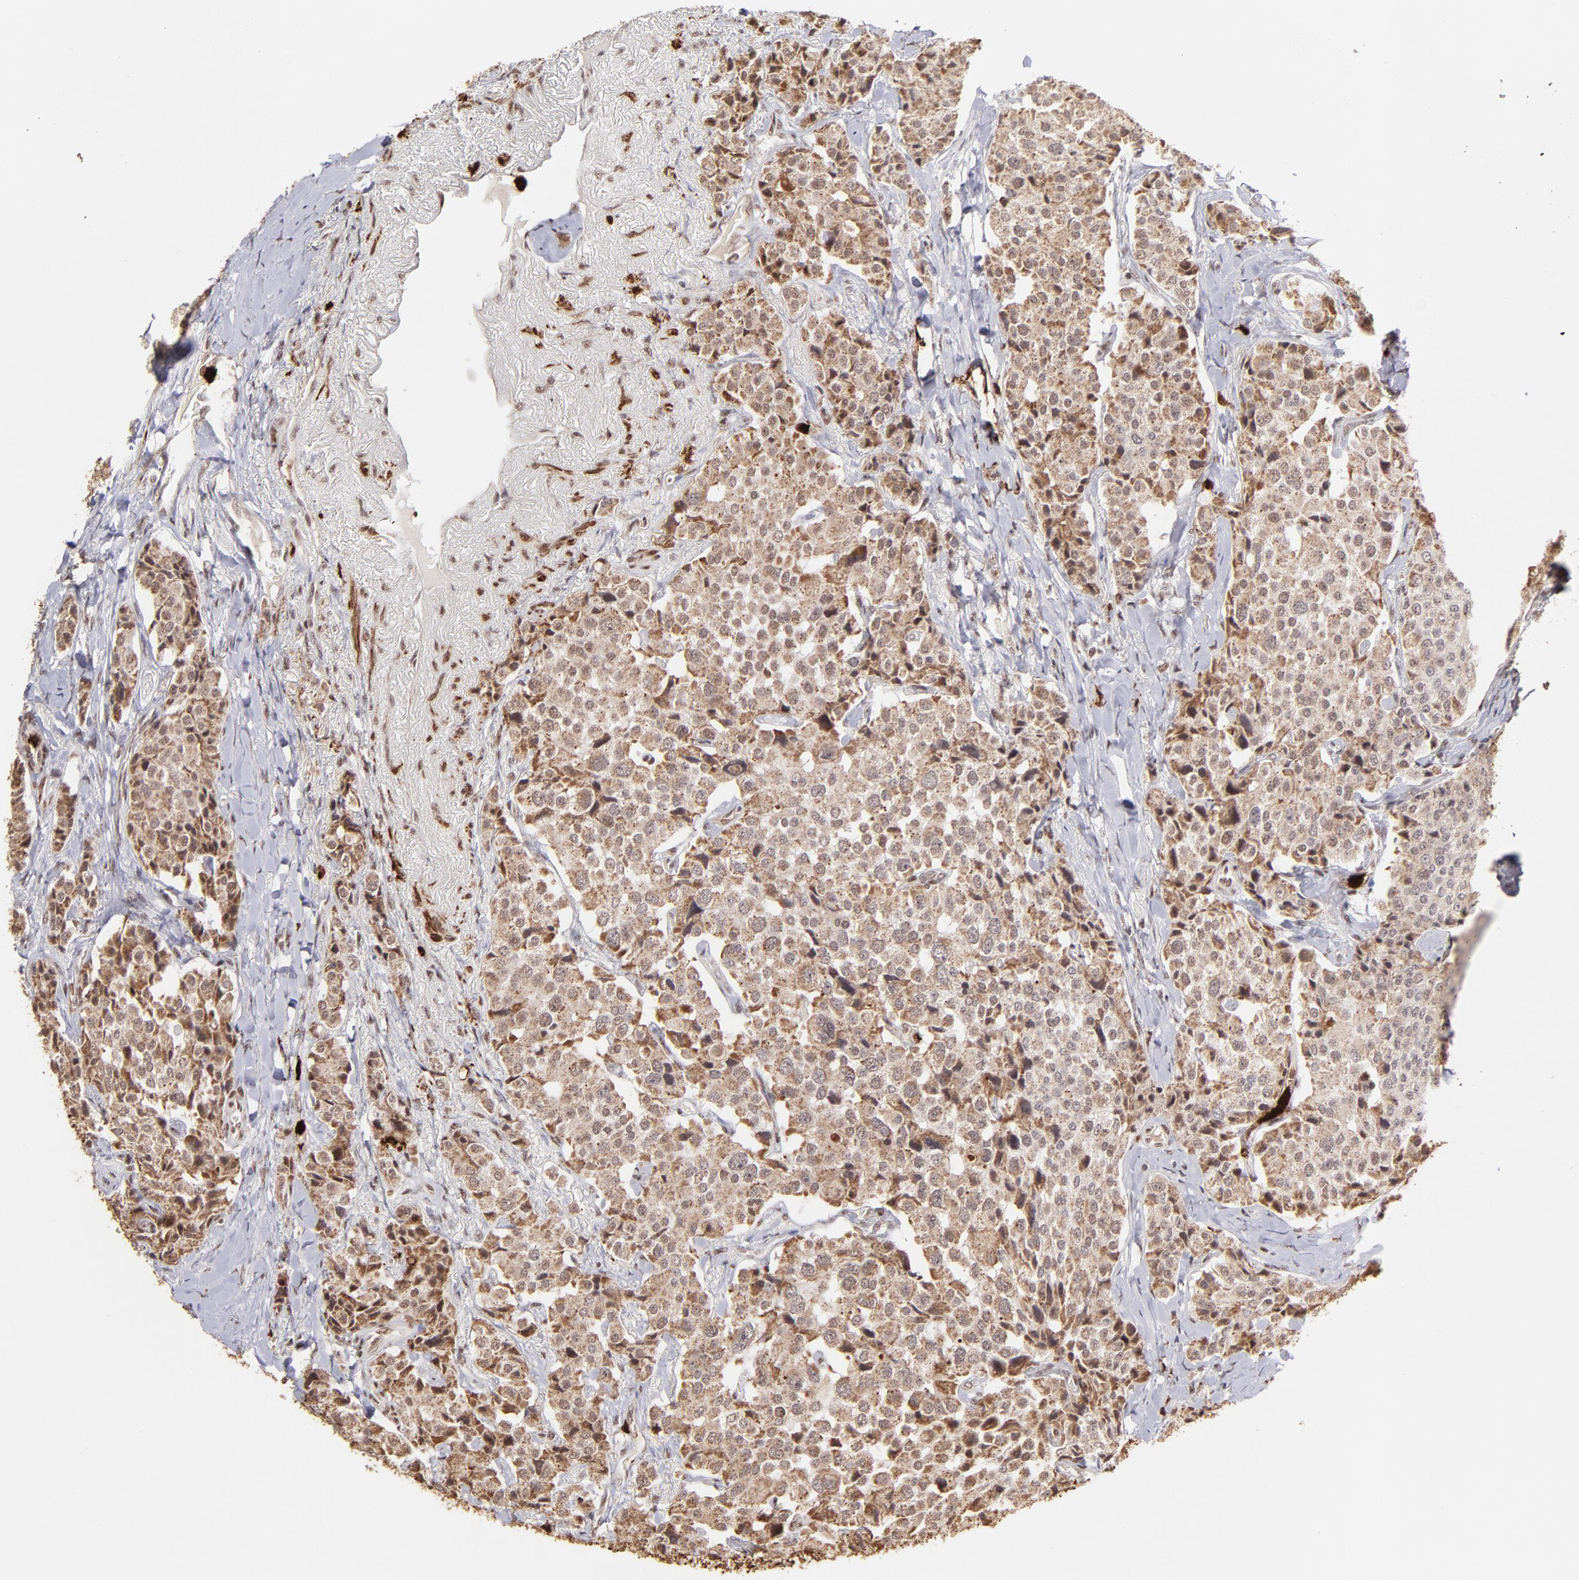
{"staining": {"intensity": "moderate", "quantity": ">75%", "location": "cytoplasmic/membranous"}, "tissue": "carcinoid", "cell_type": "Tumor cells", "image_type": "cancer", "snomed": [{"axis": "morphology", "description": "Carcinoid, malignant, NOS"}, {"axis": "topography", "description": "Colon"}], "caption": "There is medium levels of moderate cytoplasmic/membranous staining in tumor cells of carcinoid (malignant), as demonstrated by immunohistochemical staining (brown color).", "gene": "ZFX", "patient": {"sex": "female", "age": 61}}